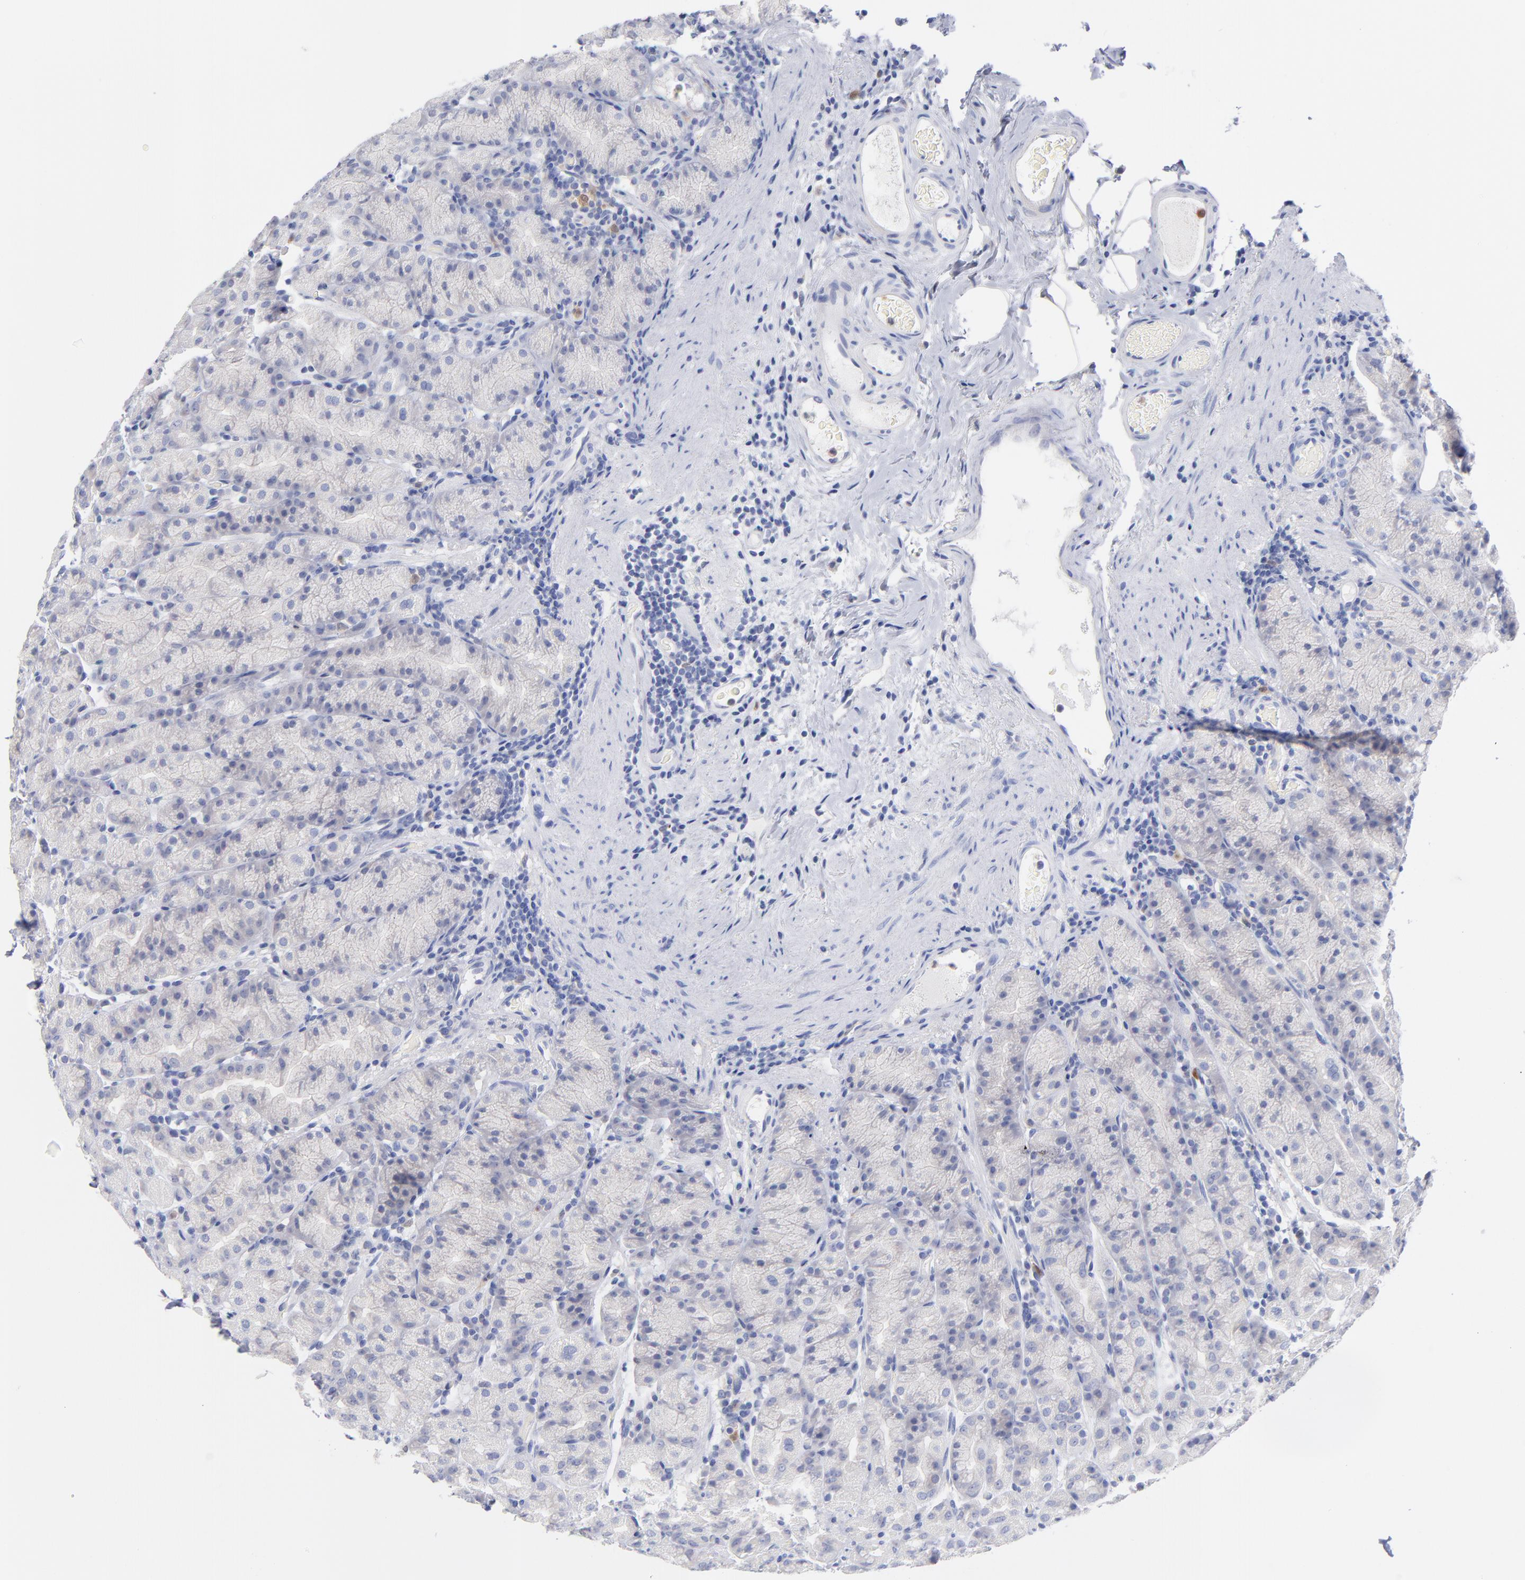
{"staining": {"intensity": "negative", "quantity": "none", "location": "none"}, "tissue": "stomach", "cell_type": "Glandular cells", "image_type": "normal", "snomed": [{"axis": "morphology", "description": "Normal tissue, NOS"}, {"axis": "topography", "description": "Stomach, upper"}], "caption": "This is an IHC histopathology image of unremarkable stomach. There is no positivity in glandular cells.", "gene": "BID", "patient": {"sex": "male", "age": 68}}